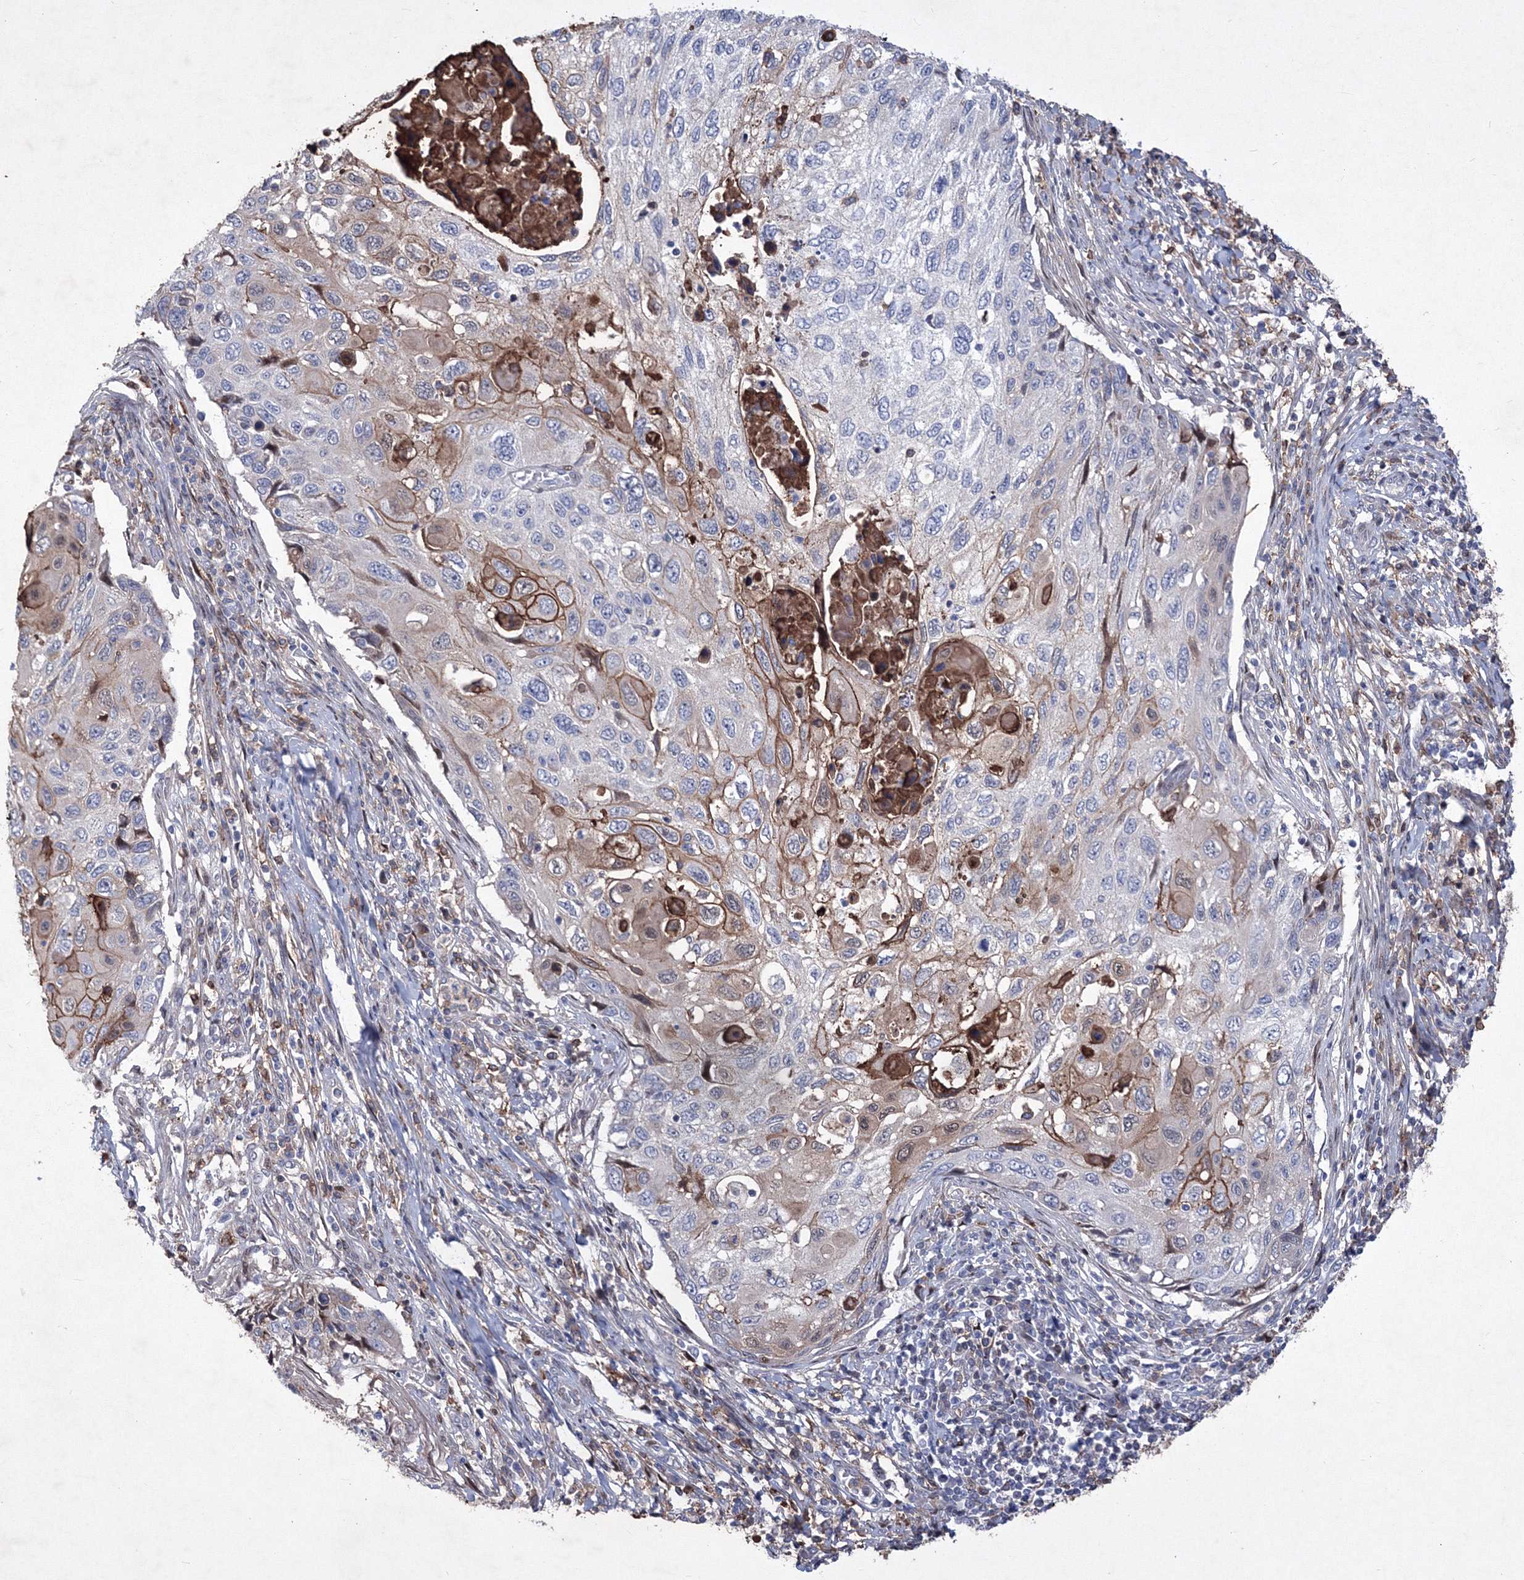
{"staining": {"intensity": "moderate", "quantity": "<25%", "location": "cytoplasmic/membranous"}, "tissue": "cervical cancer", "cell_type": "Tumor cells", "image_type": "cancer", "snomed": [{"axis": "morphology", "description": "Squamous cell carcinoma, NOS"}, {"axis": "topography", "description": "Cervix"}], "caption": "Immunohistochemical staining of squamous cell carcinoma (cervical) reveals low levels of moderate cytoplasmic/membranous staining in approximately <25% of tumor cells.", "gene": "RNPEPL1", "patient": {"sex": "female", "age": 70}}